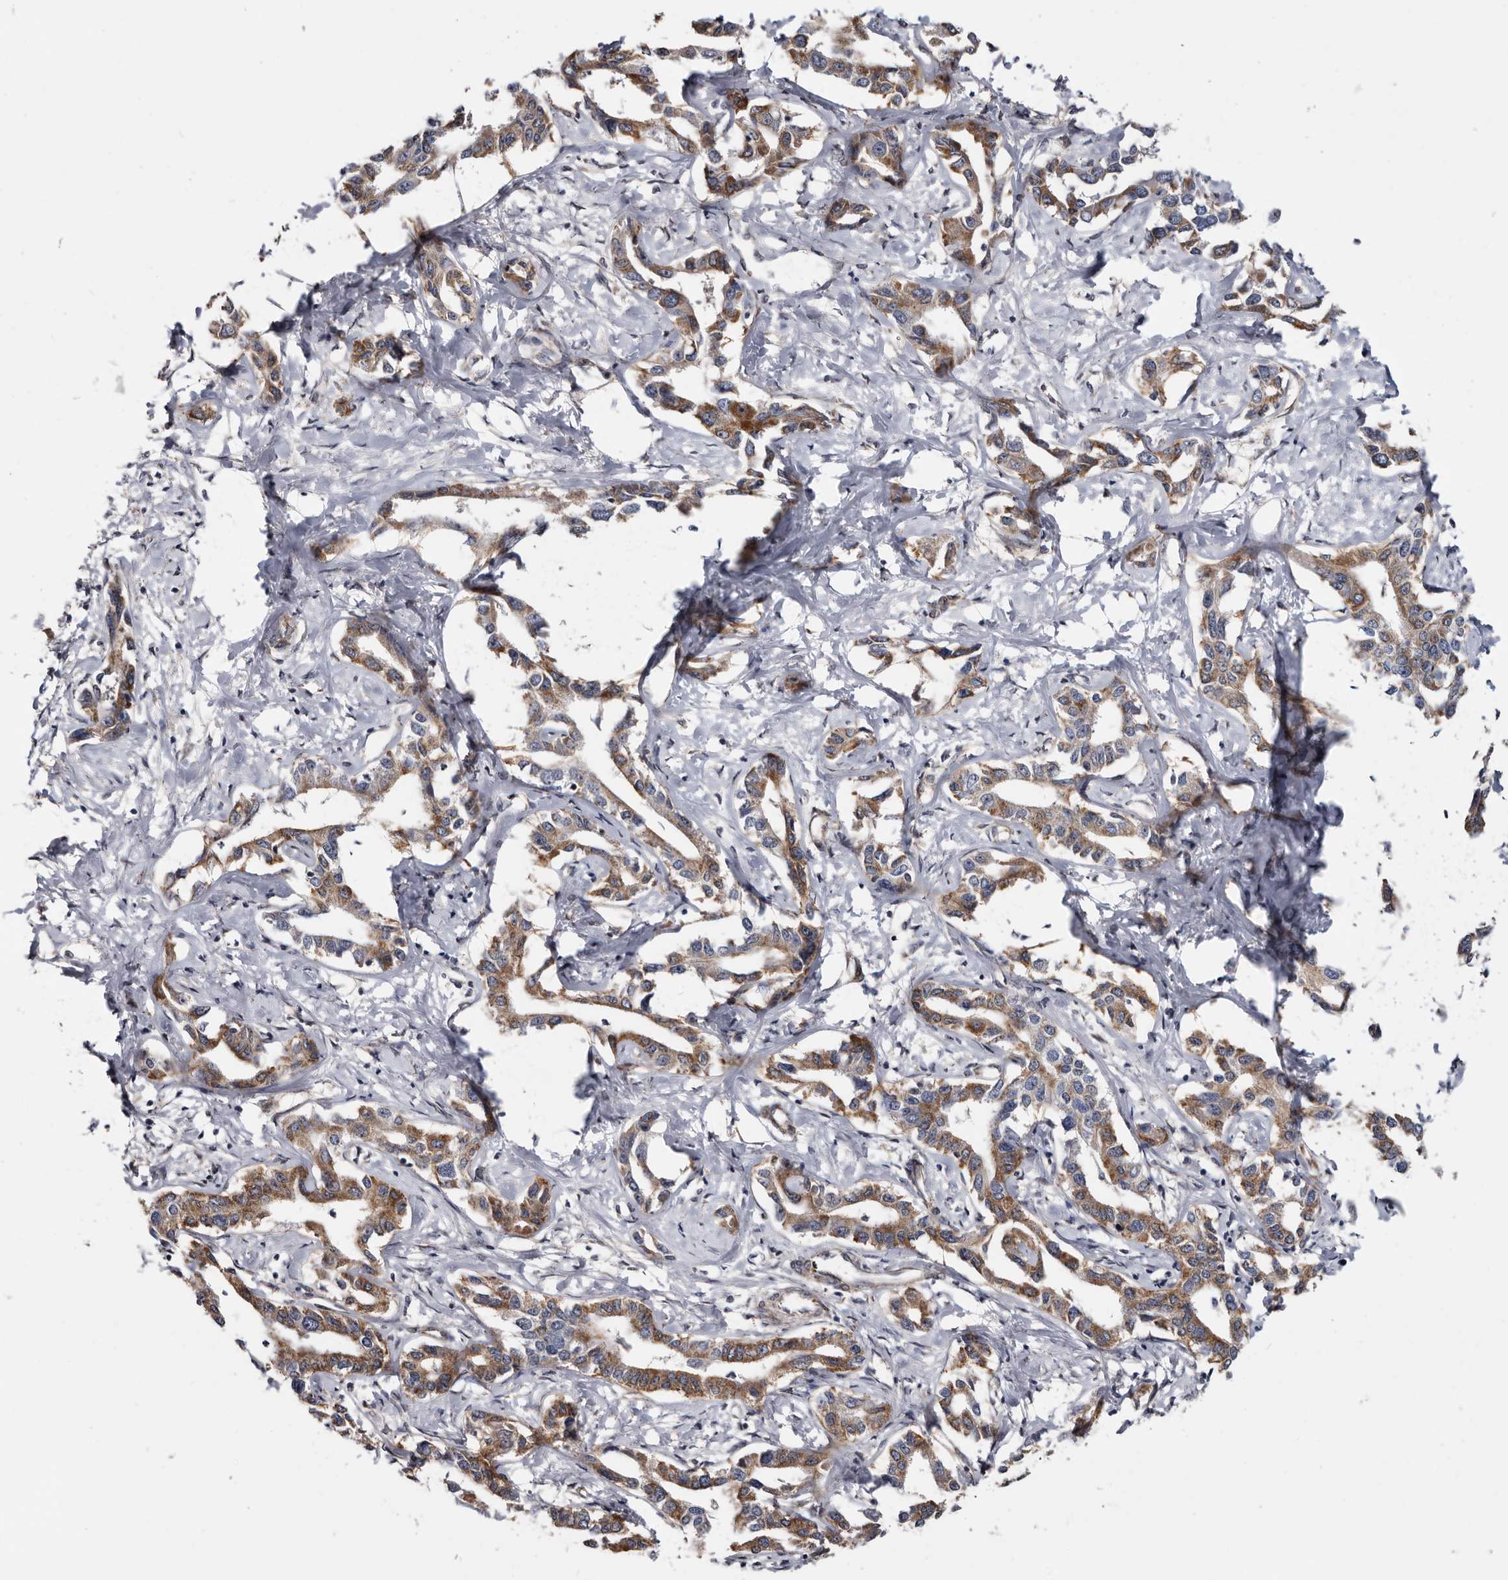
{"staining": {"intensity": "moderate", "quantity": ">75%", "location": "cytoplasmic/membranous"}, "tissue": "liver cancer", "cell_type": "Tumor cells", "image_type": "cancer", "snomed": [{"axis": "morphology", "description": "Cholangiocarcinoma"}, {"axis": "topography", "description": "Liver"}], "caption": "This photomicrograph displays IHC staining of human liver cholangiocarcinoma, with medium moderate cytoplasmic/membranous staining in approximately >75% of tumor cells.", "gene": "ARMCX2", "patient": {"sex": "male", "age": 59}}